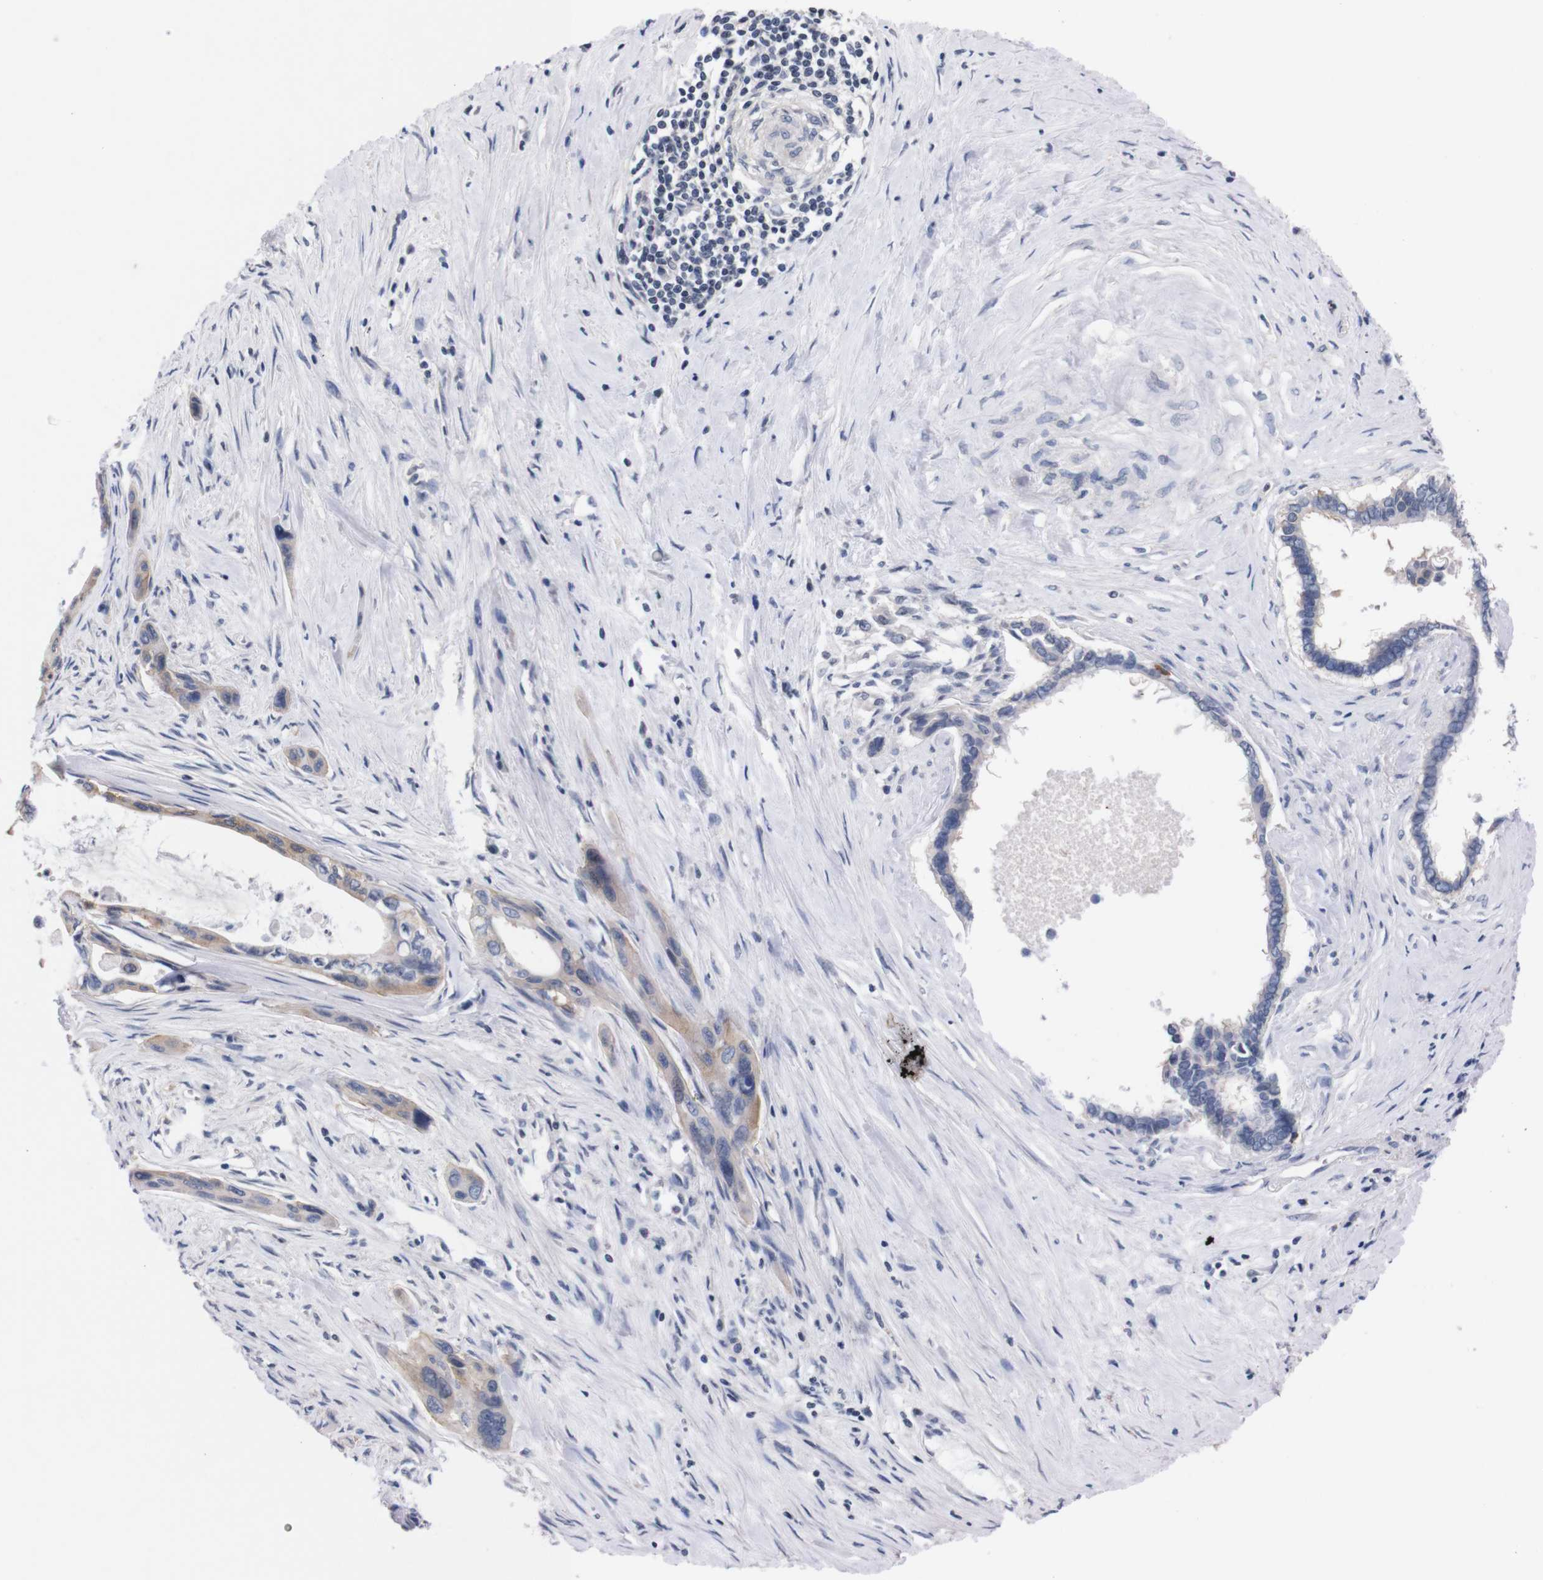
{"staining": {"intensity": "moderate", "quantity": ">75%", "location": "cytoplasmic/membranous"}, "tissue": "pancreatic cancer", "cell_type": "Tumor cells", "image_type": "cancer", "snomed": [{"axis": "morphology", "description": "Adenocarcinoma, NOS"}, {"axis": "topography", "description": "Pancreas"}], "caption": "A brown stain highlights moderate cytoplasmic/membranous staining of a protein in human pancreatic cancer tumor cells.", "gene": "TNFRSF21", "patient": {"sex": "male", "age": 73}}